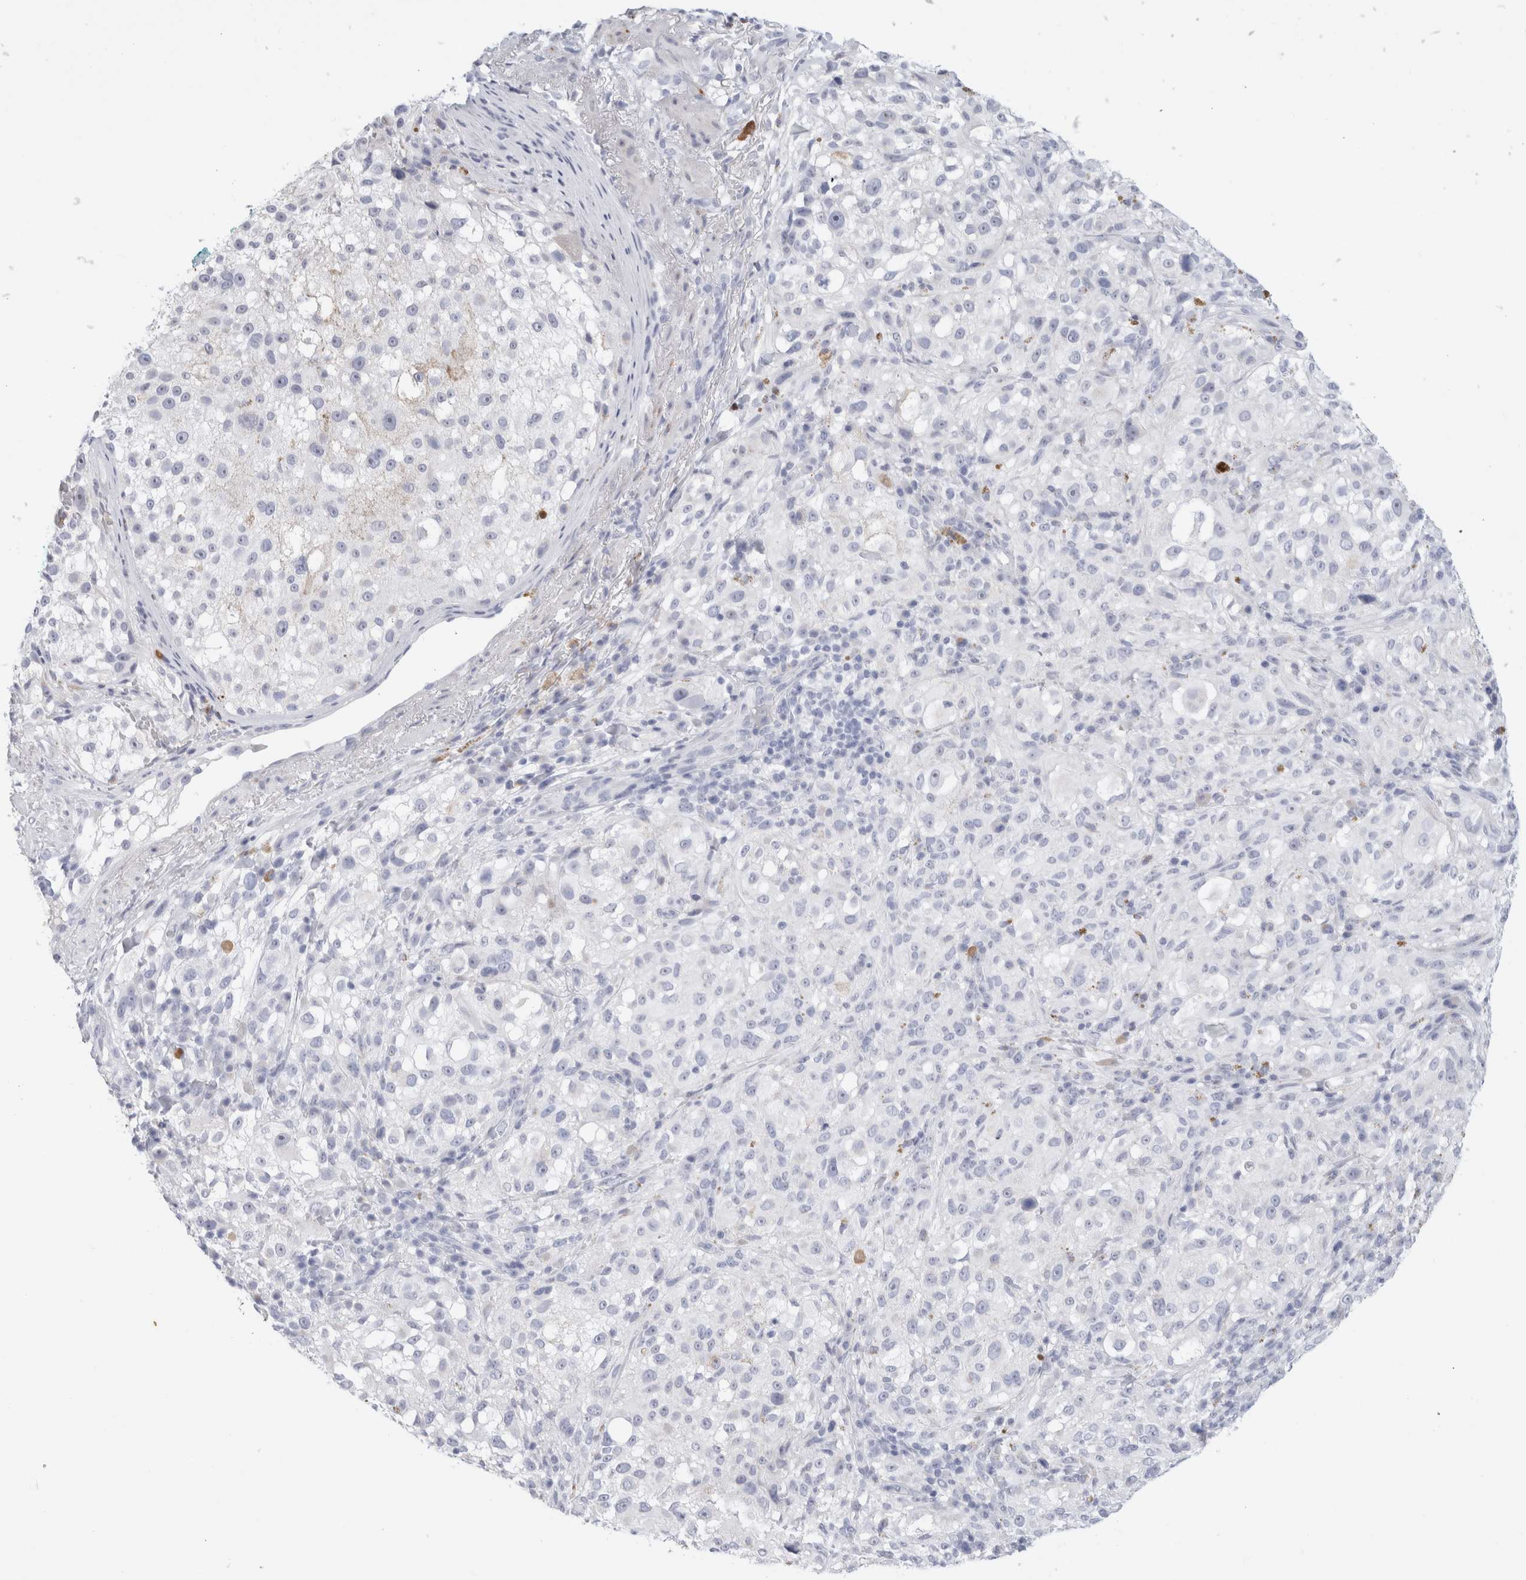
{"staining": {"intensity": "negative", "quantity": "none", "location": "none"}, "tissue": "melanoma", "cell_type": "Tumor cells", "image_type": "cancer", "snomed": [{"axis": "morphology", "description": "Necrosis, NOS"}, {"axis": "morphology", "description": "Malignant melanoma, NOS"}, {"axis": "topography", "description": "Skin"}], "caption": "Immunohistochemical staining of malignant melanoma demonstrates no significant positivity in tumor cells.", "gene": "MUC15", "patient": {"sex": "female", "age": 87}}